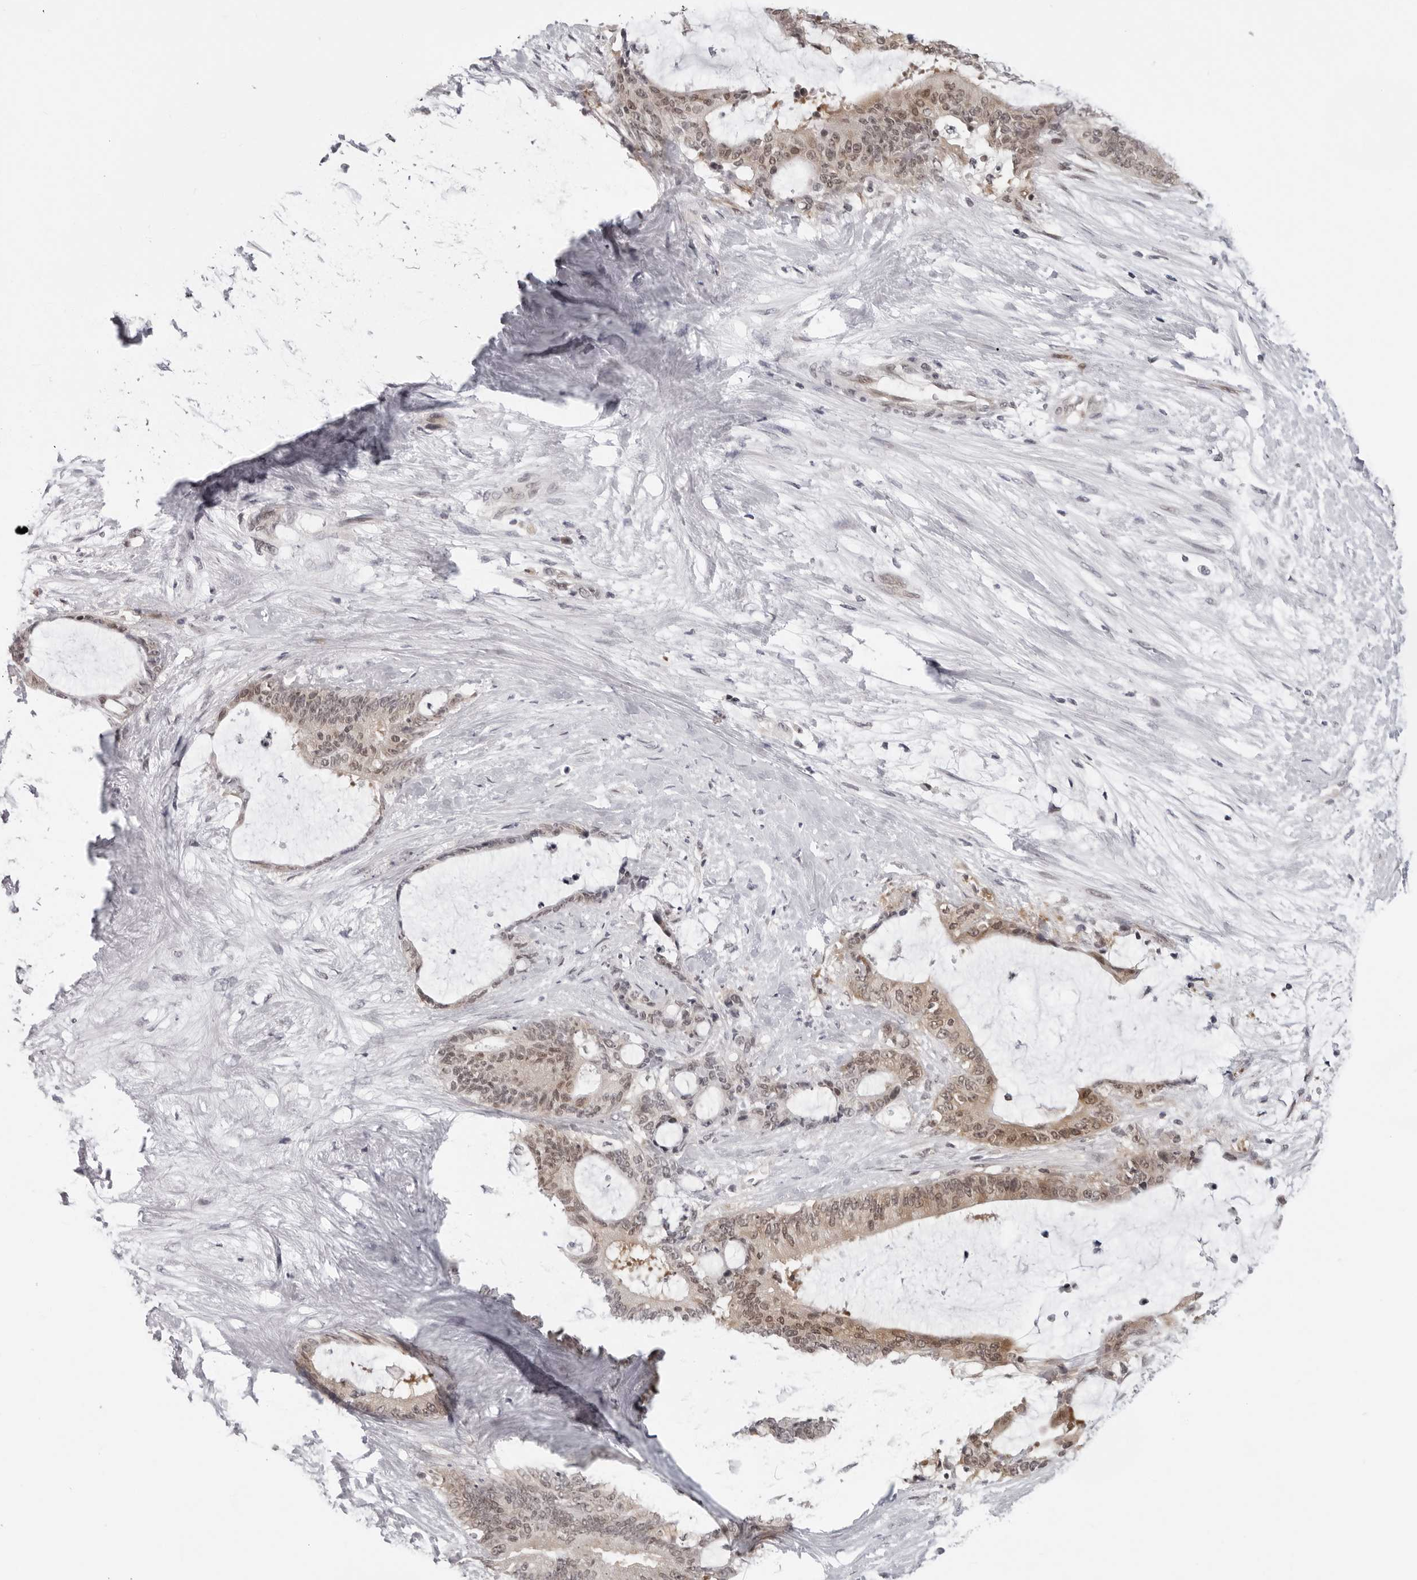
{"staining": {"intensity": "moderate", "quantity": ">75%", "location": "cytoplasmic/membranous,nuclear"}, "tissue": "liver cancer", "cell_type": "Tumor cells", "image_type": "cancer", "snomed": [{"axis": "morphology", "description": "Normal tissue, NOS"}, {"axis": "morphology", "description": "Cholangiocarcinoma"}, {"axis": "topography", "description": "Liver"}, {"axis": "topography", "description": "Peripheral nerve tissue"}], "caption": "IHC histopathology image of liver cancer (cholangiocarcinoma) stained for a protein (brown), which exhibits medium levels of moderate cytoplasmic/membranous and nuclear positivity in about >75% of tumor cells.", "gene": "CASP7", "patient": {"sex": "female", "age": 73}}